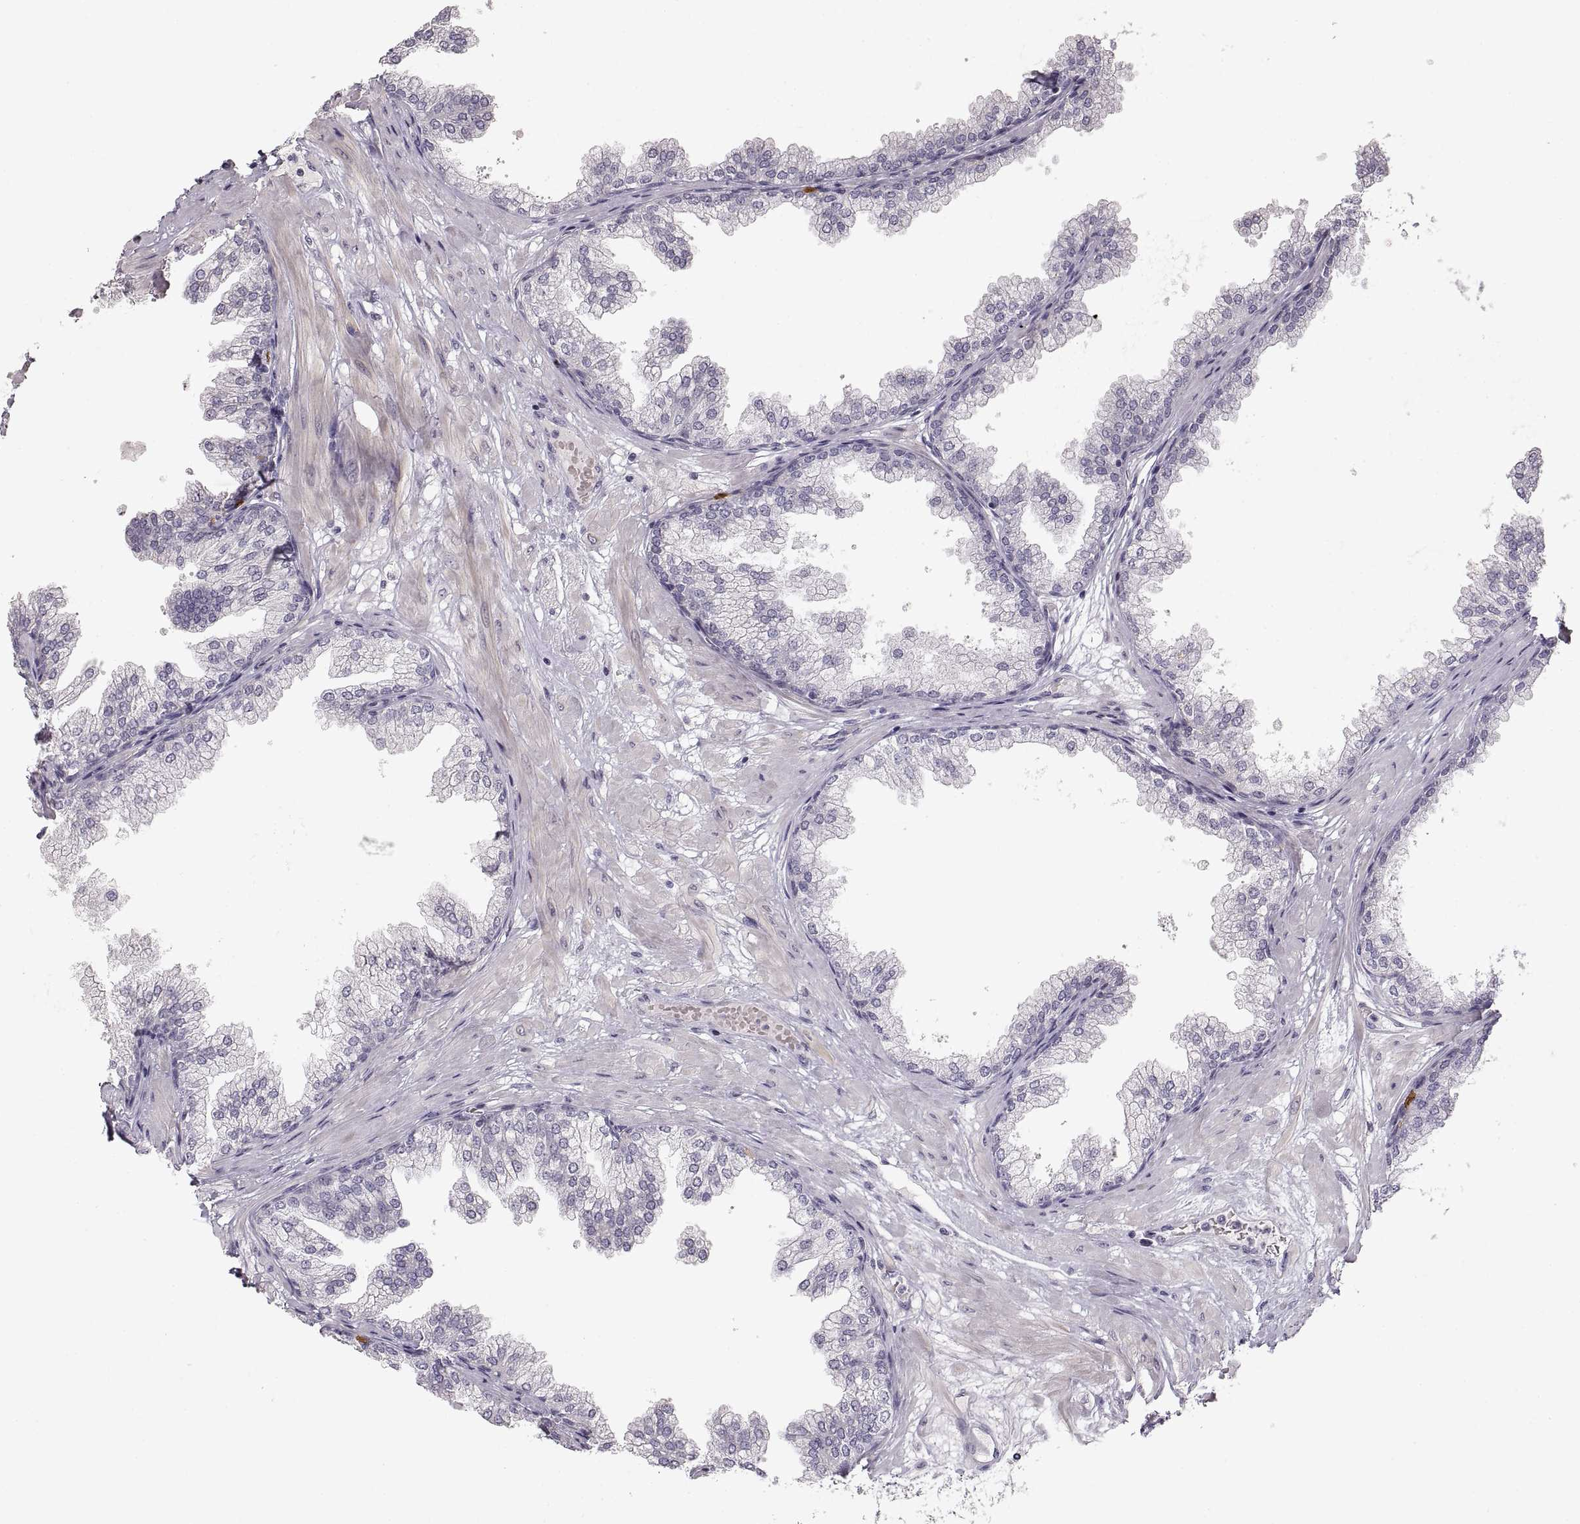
{"staining": {"intensity": "negative", "quantity": "none", "location": "none"}, "tissue": "prostate", "cell_type": "Glandular cells", "image_type": "normal", "snomed": [{"axis": "morphology", "description": "Normal tissue, NOS"}, {"axis": "topography", "description": "Prostate"}], "caption": "Glandular cells are negative for protein expression in benign human prostate. (Brightfield microscopy of DAB immunohistochemistry at high magnification).", "gene": "PCSK2", "patient": {"sex": "male", "age": 37}}